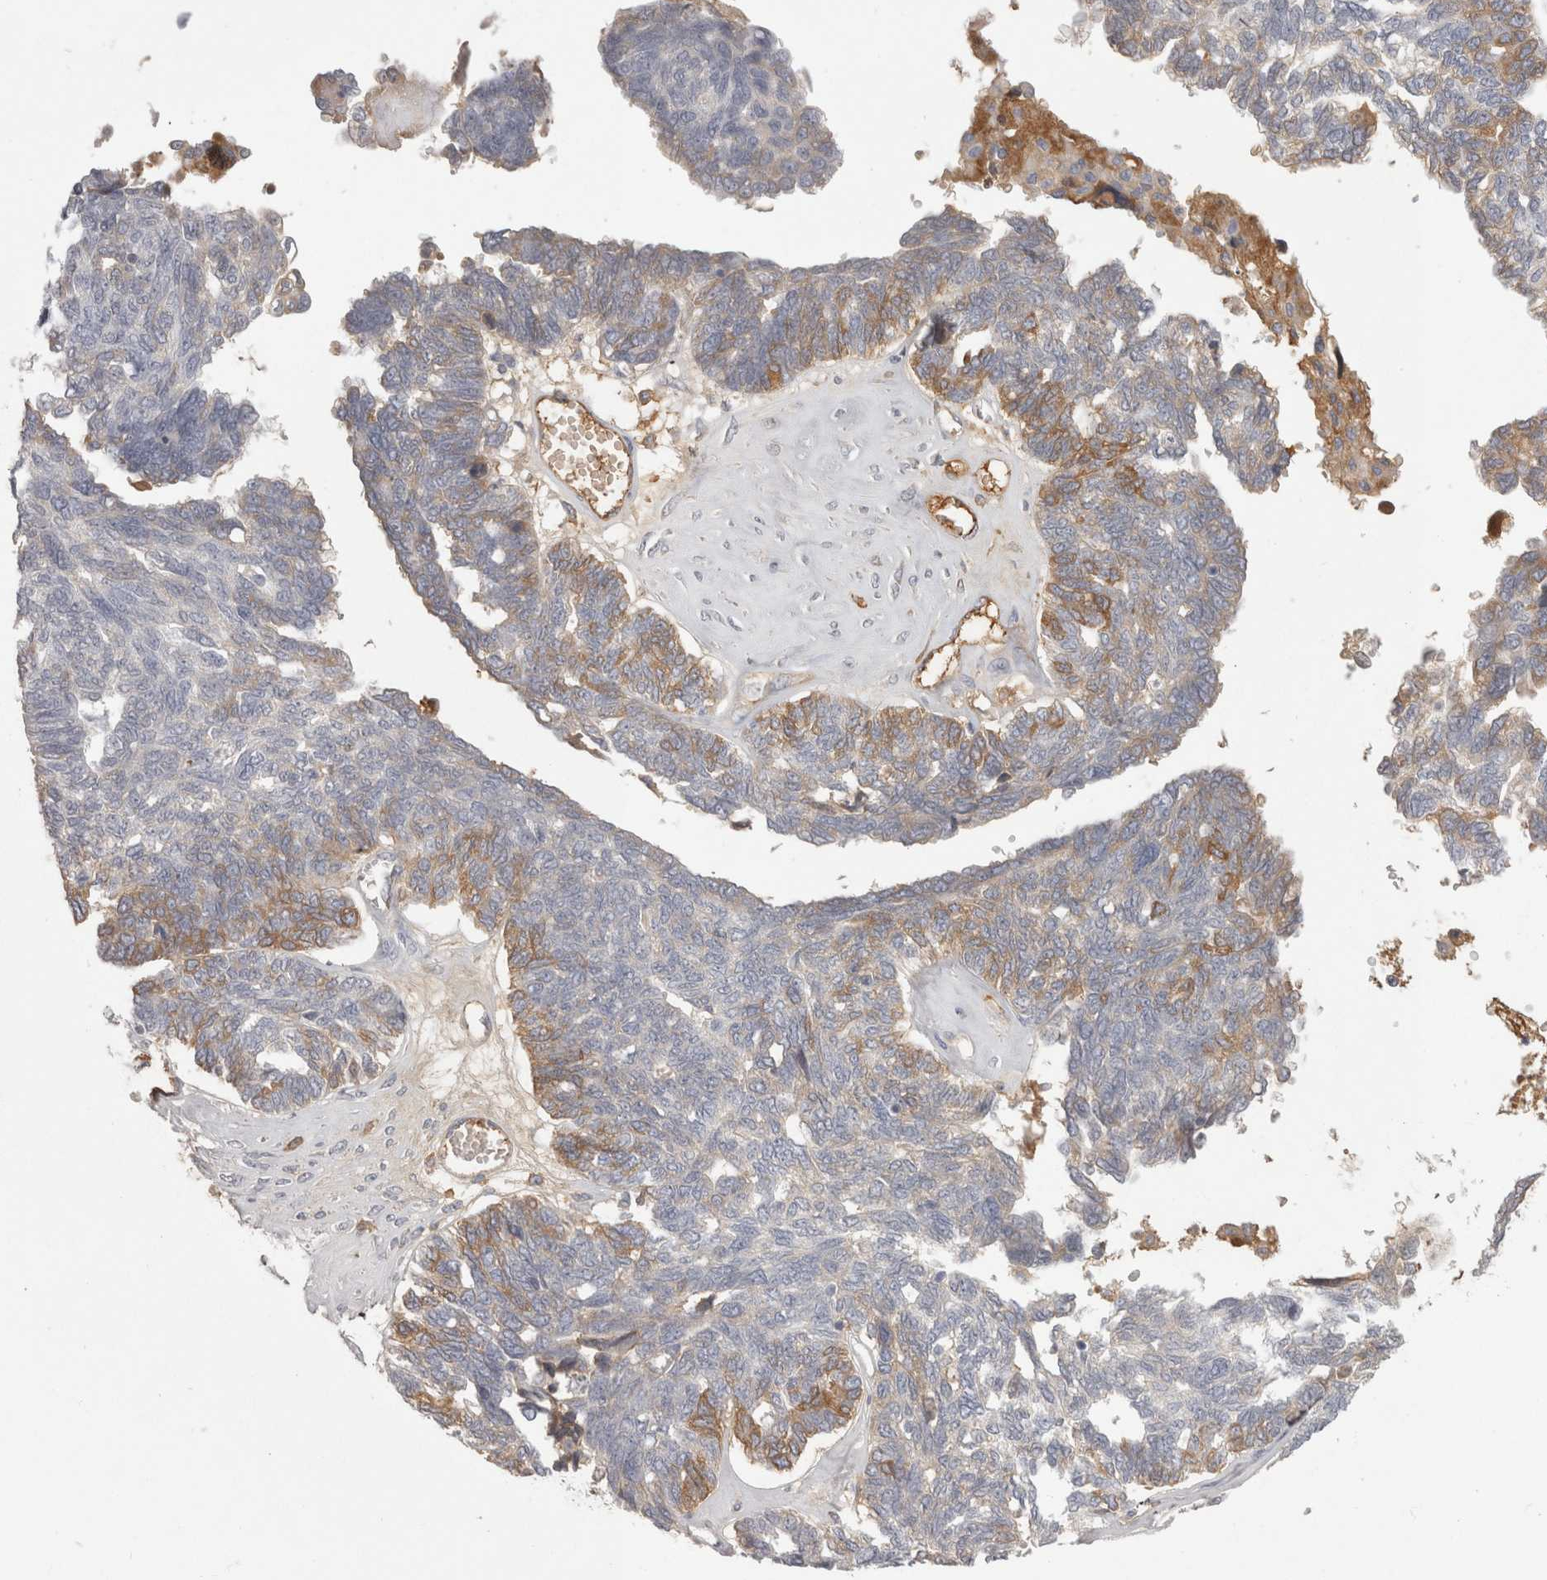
{"staining": {"intensity": "moderate", "quantity": "25%-75%", "location": "cytoplasmic/membranous"}, "tissue": "ovarian cancer", "cell_type": "Tumor cells", "image_type": "cancer", "snomed": [{"axis": "morphology", "description": "Cystadenocarcinoma, serous, NOS"}, {"axis": "topography", "description": "Ovary"}], "caption": "Brown immunohistochemical staining in human serous cystadenocarcinoma (ovarian) demonstrates moderate cytoplasmic/membranous positivity in about 25%-75% of tumor cells.", "gene": "SAA4", "patient": {"sex": "female", "age": 79}}